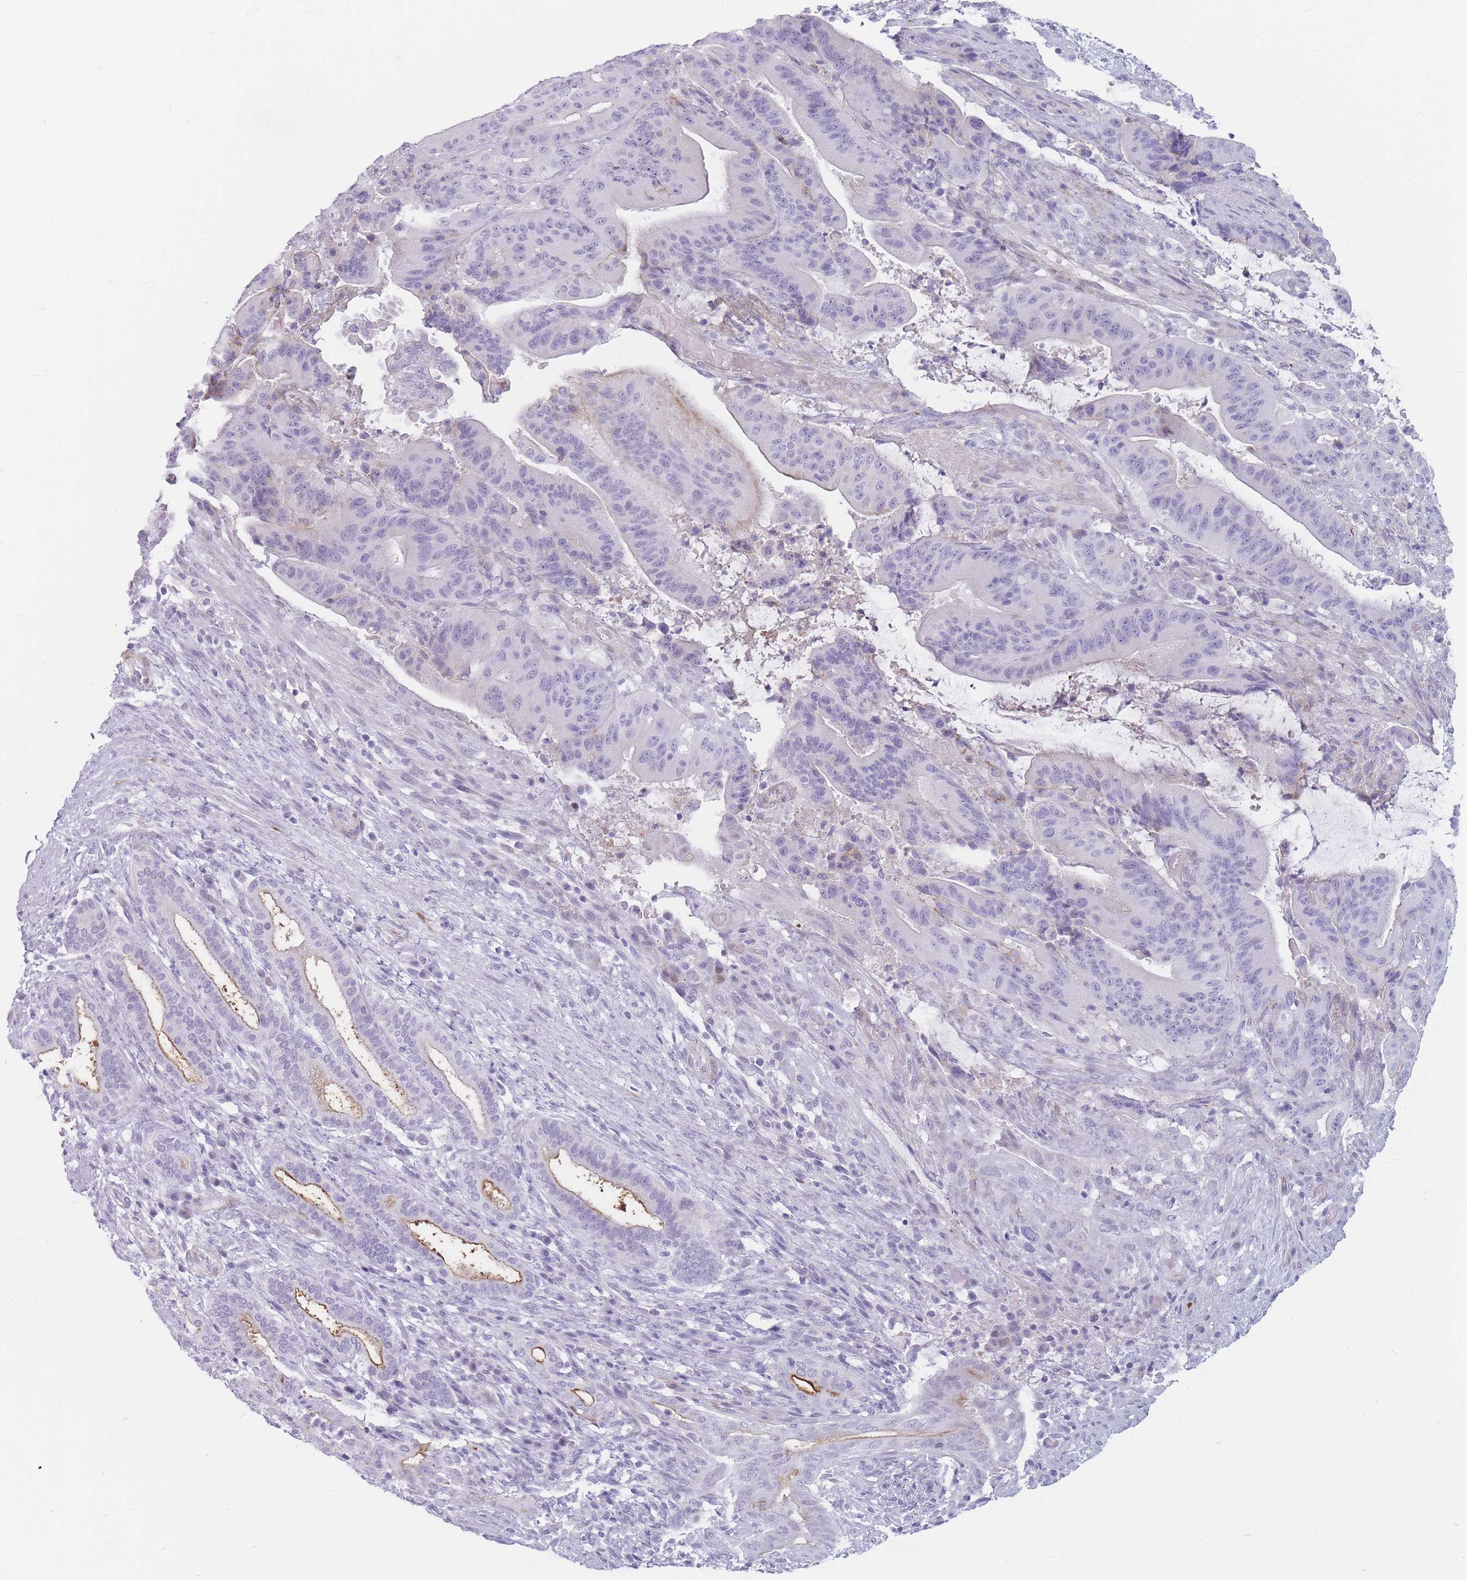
{"staining": {"intensity": "moderate", "quantity": "<25%", "location": "cytoplasmic/membranous"}, "tissue": "liver cancer", "cell_type": "Tumor cells", "image_type": "cancer", "snomed": [{"axis": "morphology", "description": "Normal tissue, NOS"}, {"axis": "morphology", "description": "Cholangiocarcinoma"}, {"axis": "topography", "description": "Liver"}, {"axis": "topography", "description": "Peripheral nerve tissue"}], "caption": "High-power microscopy captured an immunohistochemistry histopathology image of liver cancer, revealing moderate cytoplasmic/membranous staining in about <25% of tumor cells.", "gene": "IFNA6", "patient": {"sex": "female", "age": 73}}